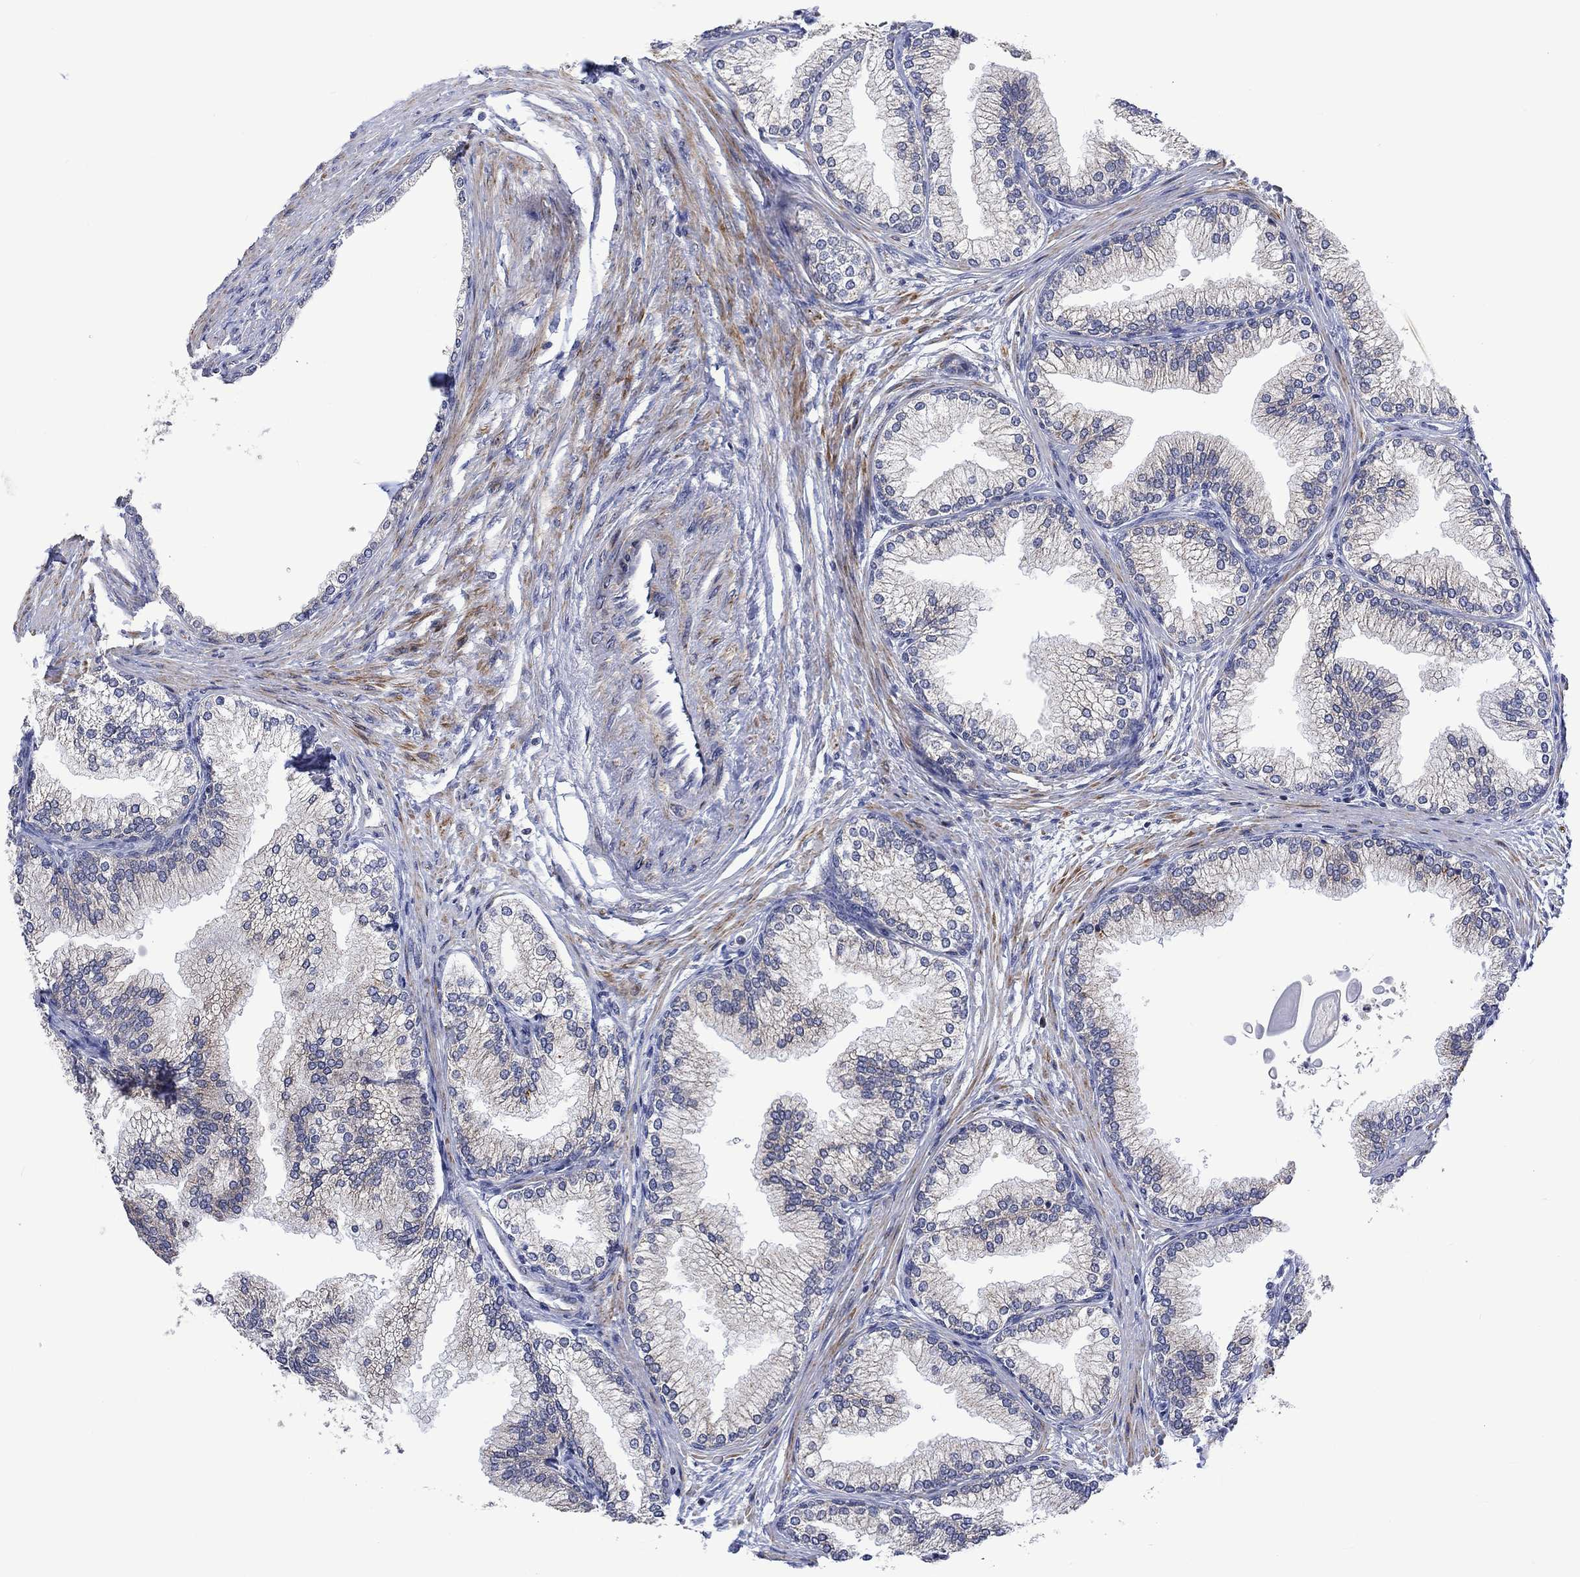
{"staining": {"intensity": "negative", "quantity": "none", "location": "none"}, "tissue": "prostate", "cell_type": "Glandular cells", "image_type": "normal", "snomed": [{"axis": "morphology", "description": "Normal tissue, NOS"}, {"axis": "topography", "description": "Prostate"}], "caption": "DAB immunohistochemical staining of normal prostate shows no significant positivity in glandular cells.", "gene": "SLC48A1", "patient": {"sex": "male", "age": 72}}